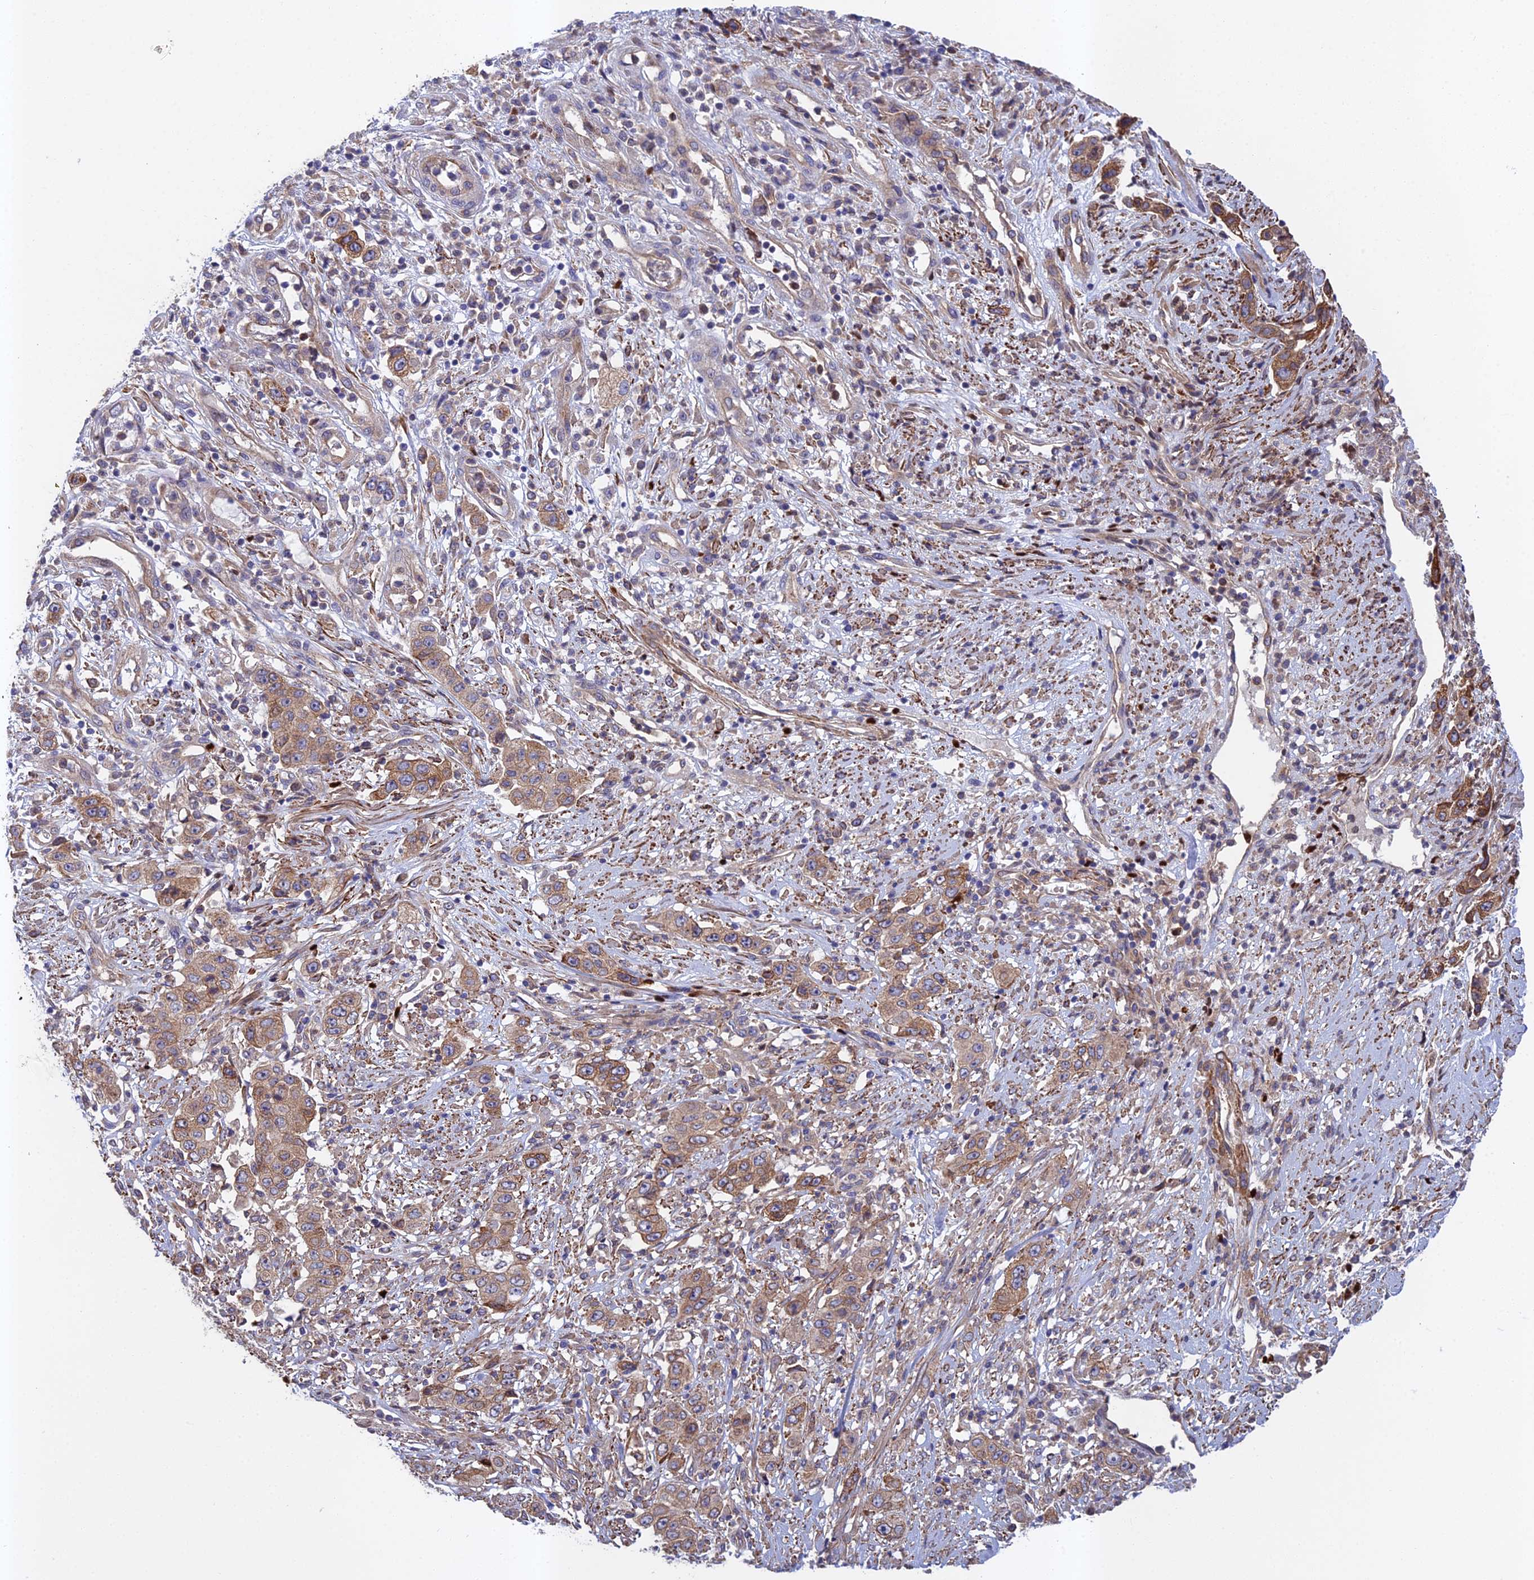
{"staining": {"intensity": "moderate", "quantity": ">75%", "location": "cytoplasmic/membranous"}, "tissue": "stomach cancer", "cell_type": "Tumor cells", "image_type": "cancer", "snomed": [{"axis": "morphology", "description": "Adenocarcinoma, NOS"}, {"axis": "topography", "description": "Stomach, upper"}], "caption": "Protein expression analysis of adenocarcinoma (stomach) exhibits moderate cytoplasmic/membranous expression in about >75% of tumor cells.", "gene": "RALGAPA2", "patient": {"sex": "male", "age": 62}}